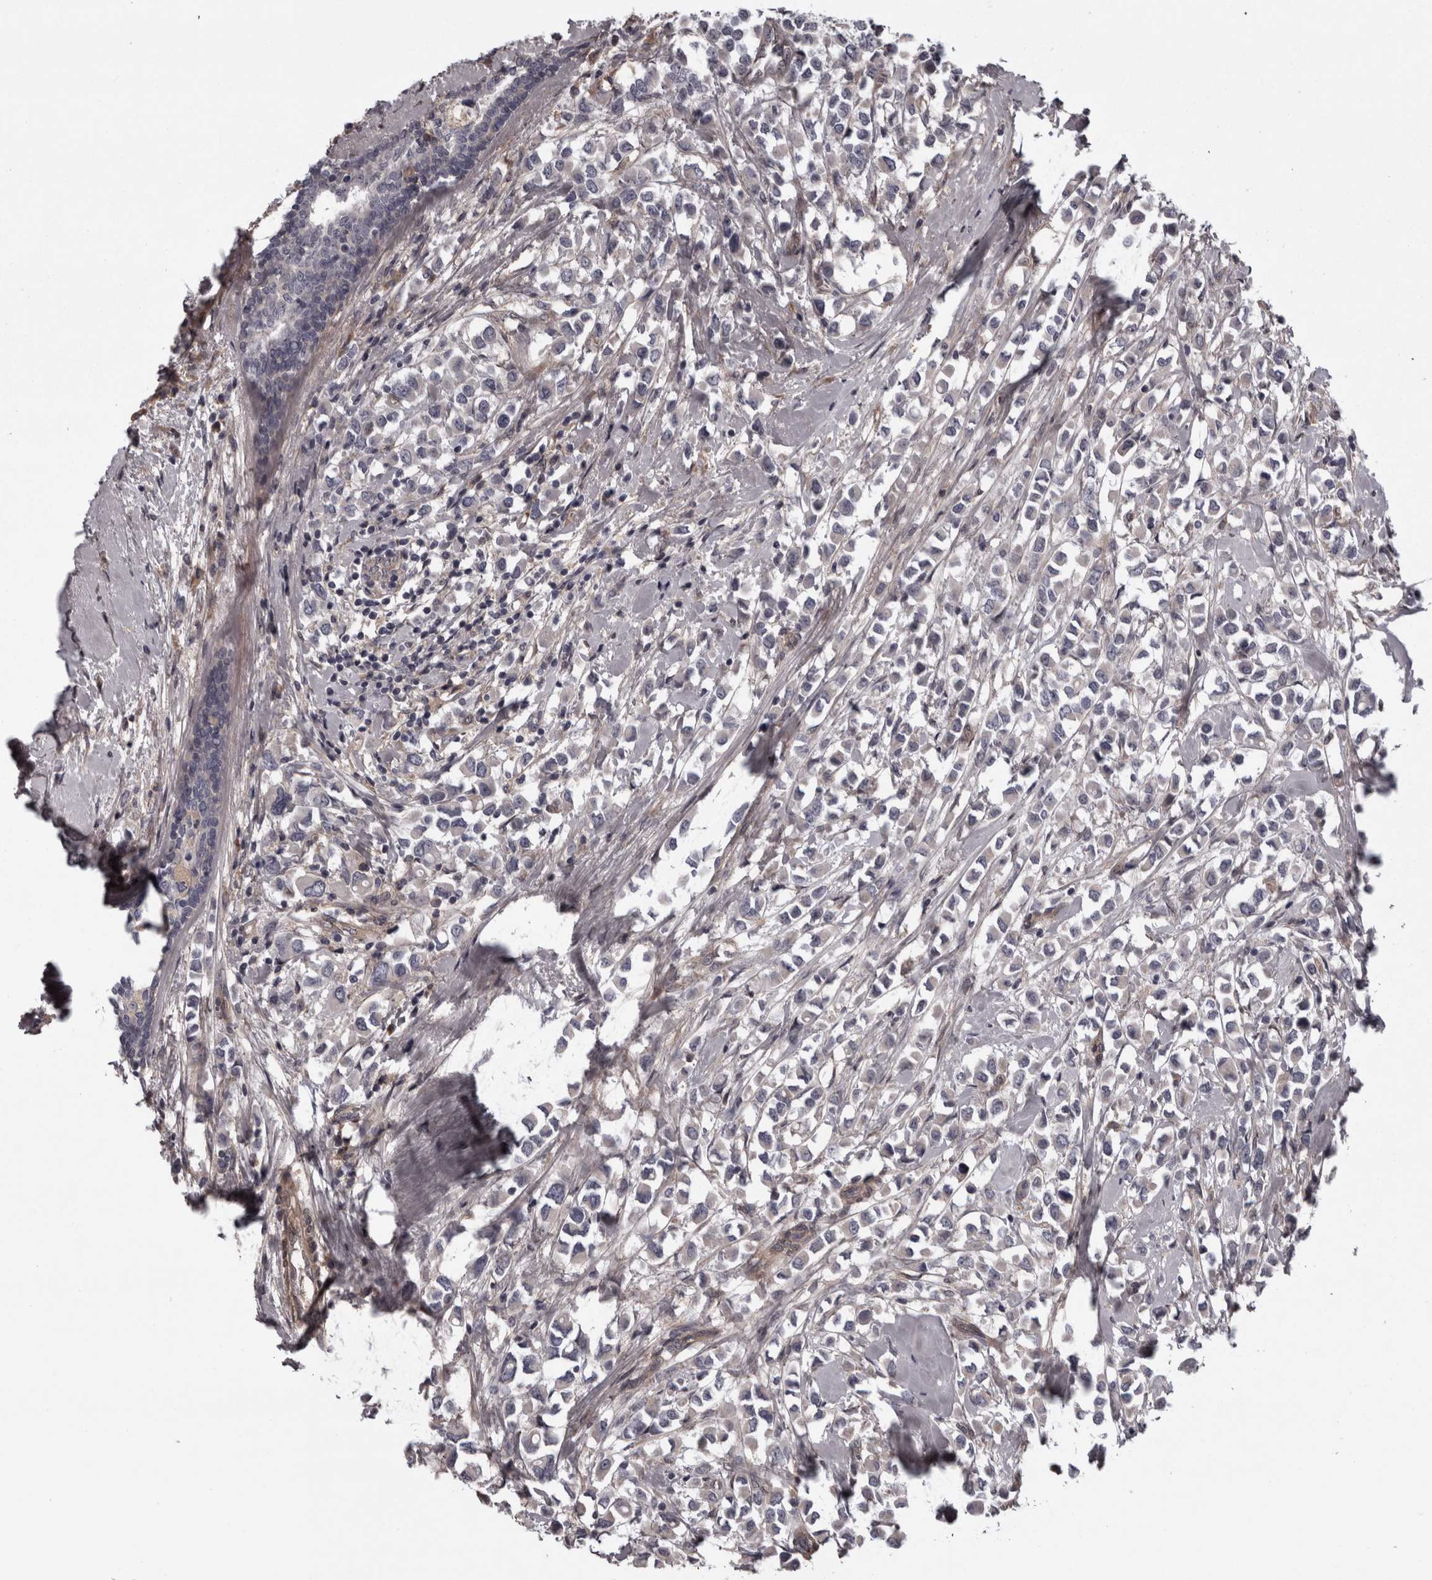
{"staining": {"intensity": "negative", "quantity": "none", "location": "none"}, "tissue": "breast cancer", "cell_type": "Tumor cells", "image_type": "cancer", "snomed": [{"axis": "morphology", "description": "Duct carcinoma"}, {"axis": "topography", "description": "Breast"}], "caption": "This is an IHC photomicrograph of human breast cancer (infiltrating ductal carcinoma). There is no staining in tumor cells.", "gene": "RSU1", "patient": {"sex": "female", "age": 61}}